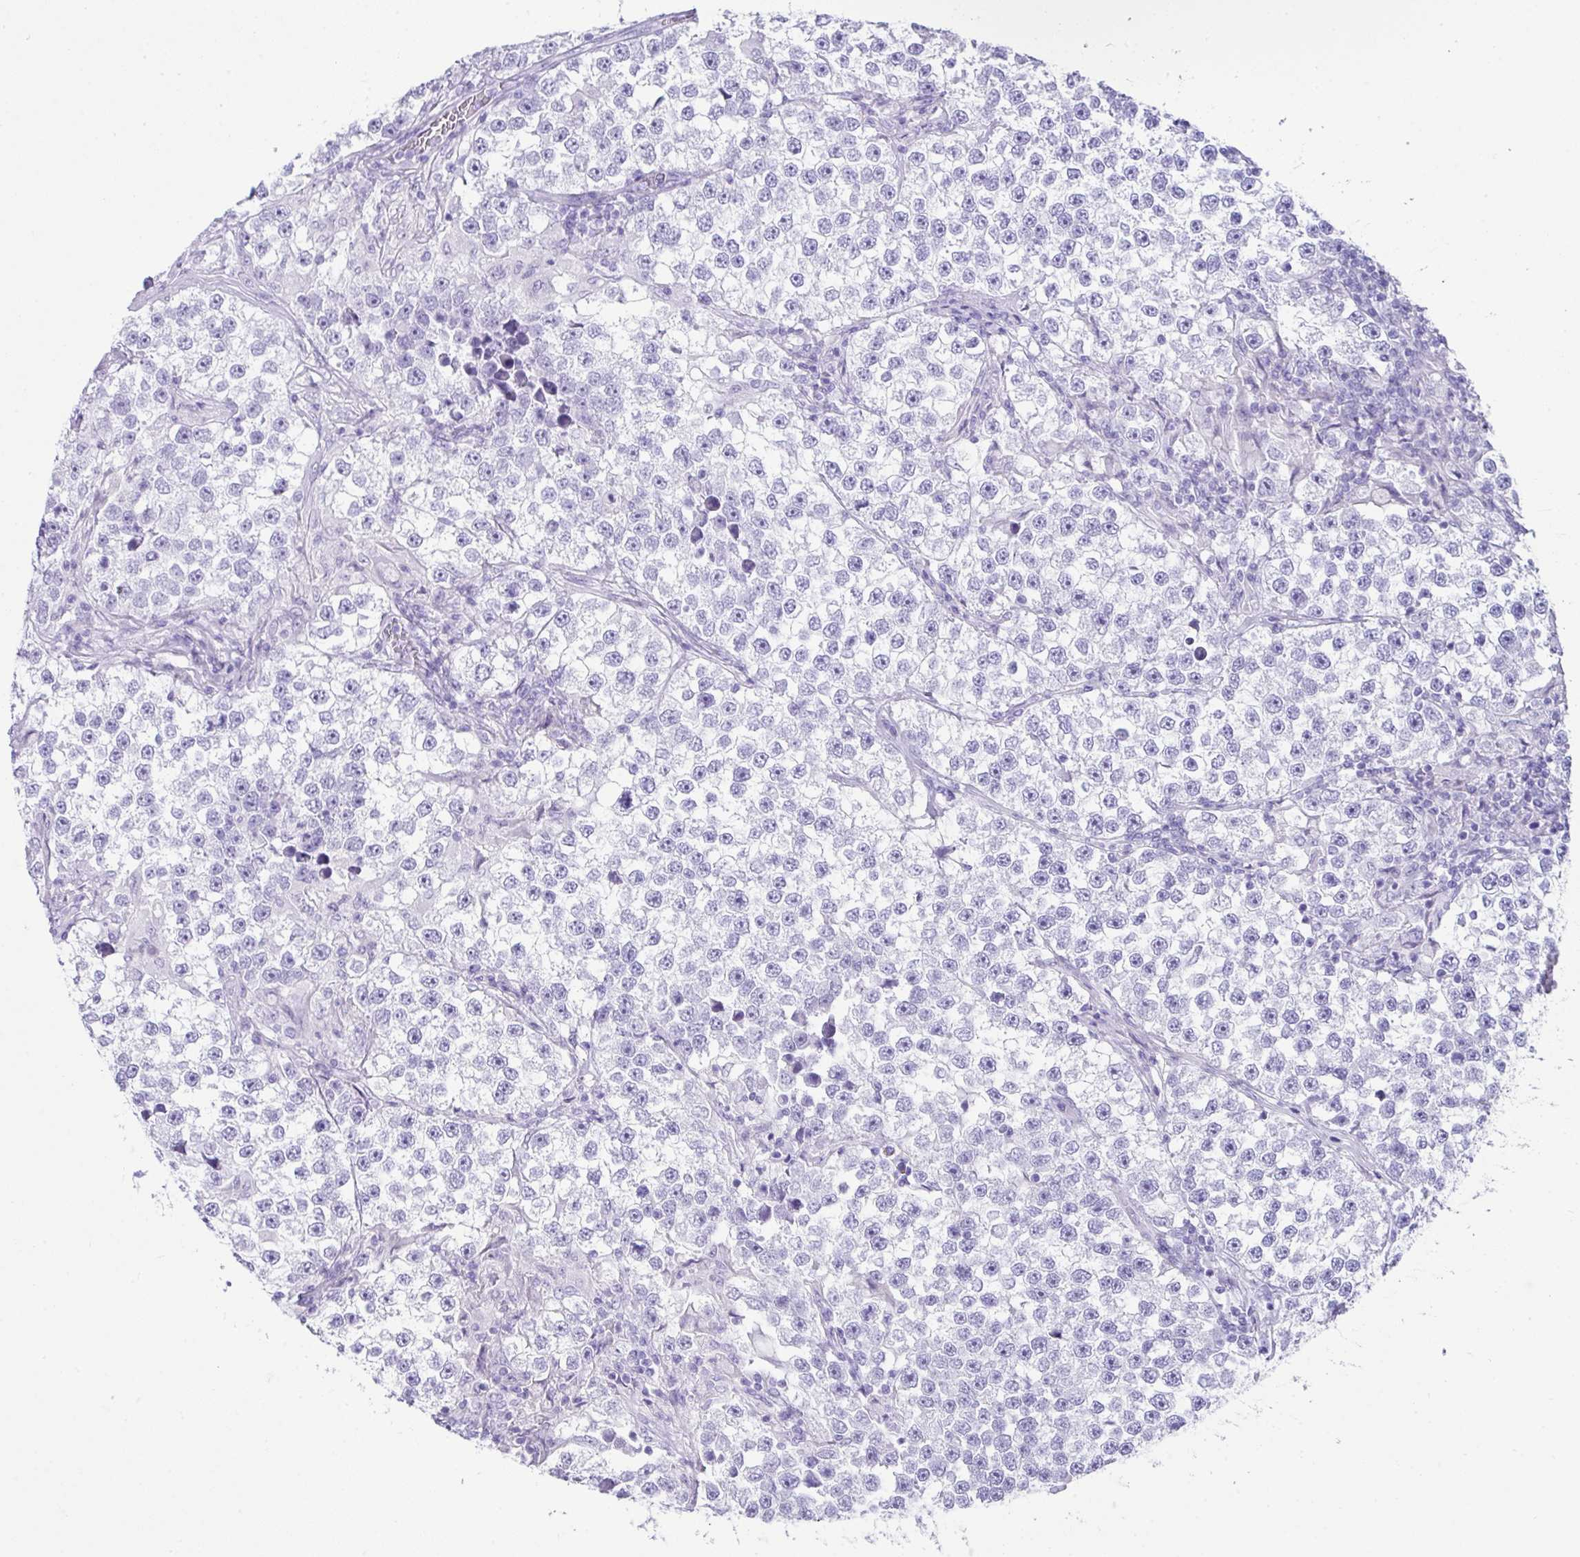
{"staining": {"intensity": "negative", "quantity": "none", "location": "none"}, "tissue": "testis cancer", "cell_type": "Tumor cells", "image_type": "cancer", "snomed": [{"axis": "morphology", "description": "Seminoma, NOS"}, {"axis": "topography", "description": "Testis"}], "caption": "Micrograph shows no protein positivity in tumor cells of testis seminoma tissue.", "gene": "LGALS4", "patient": {"sex": "male", "age": 46}}